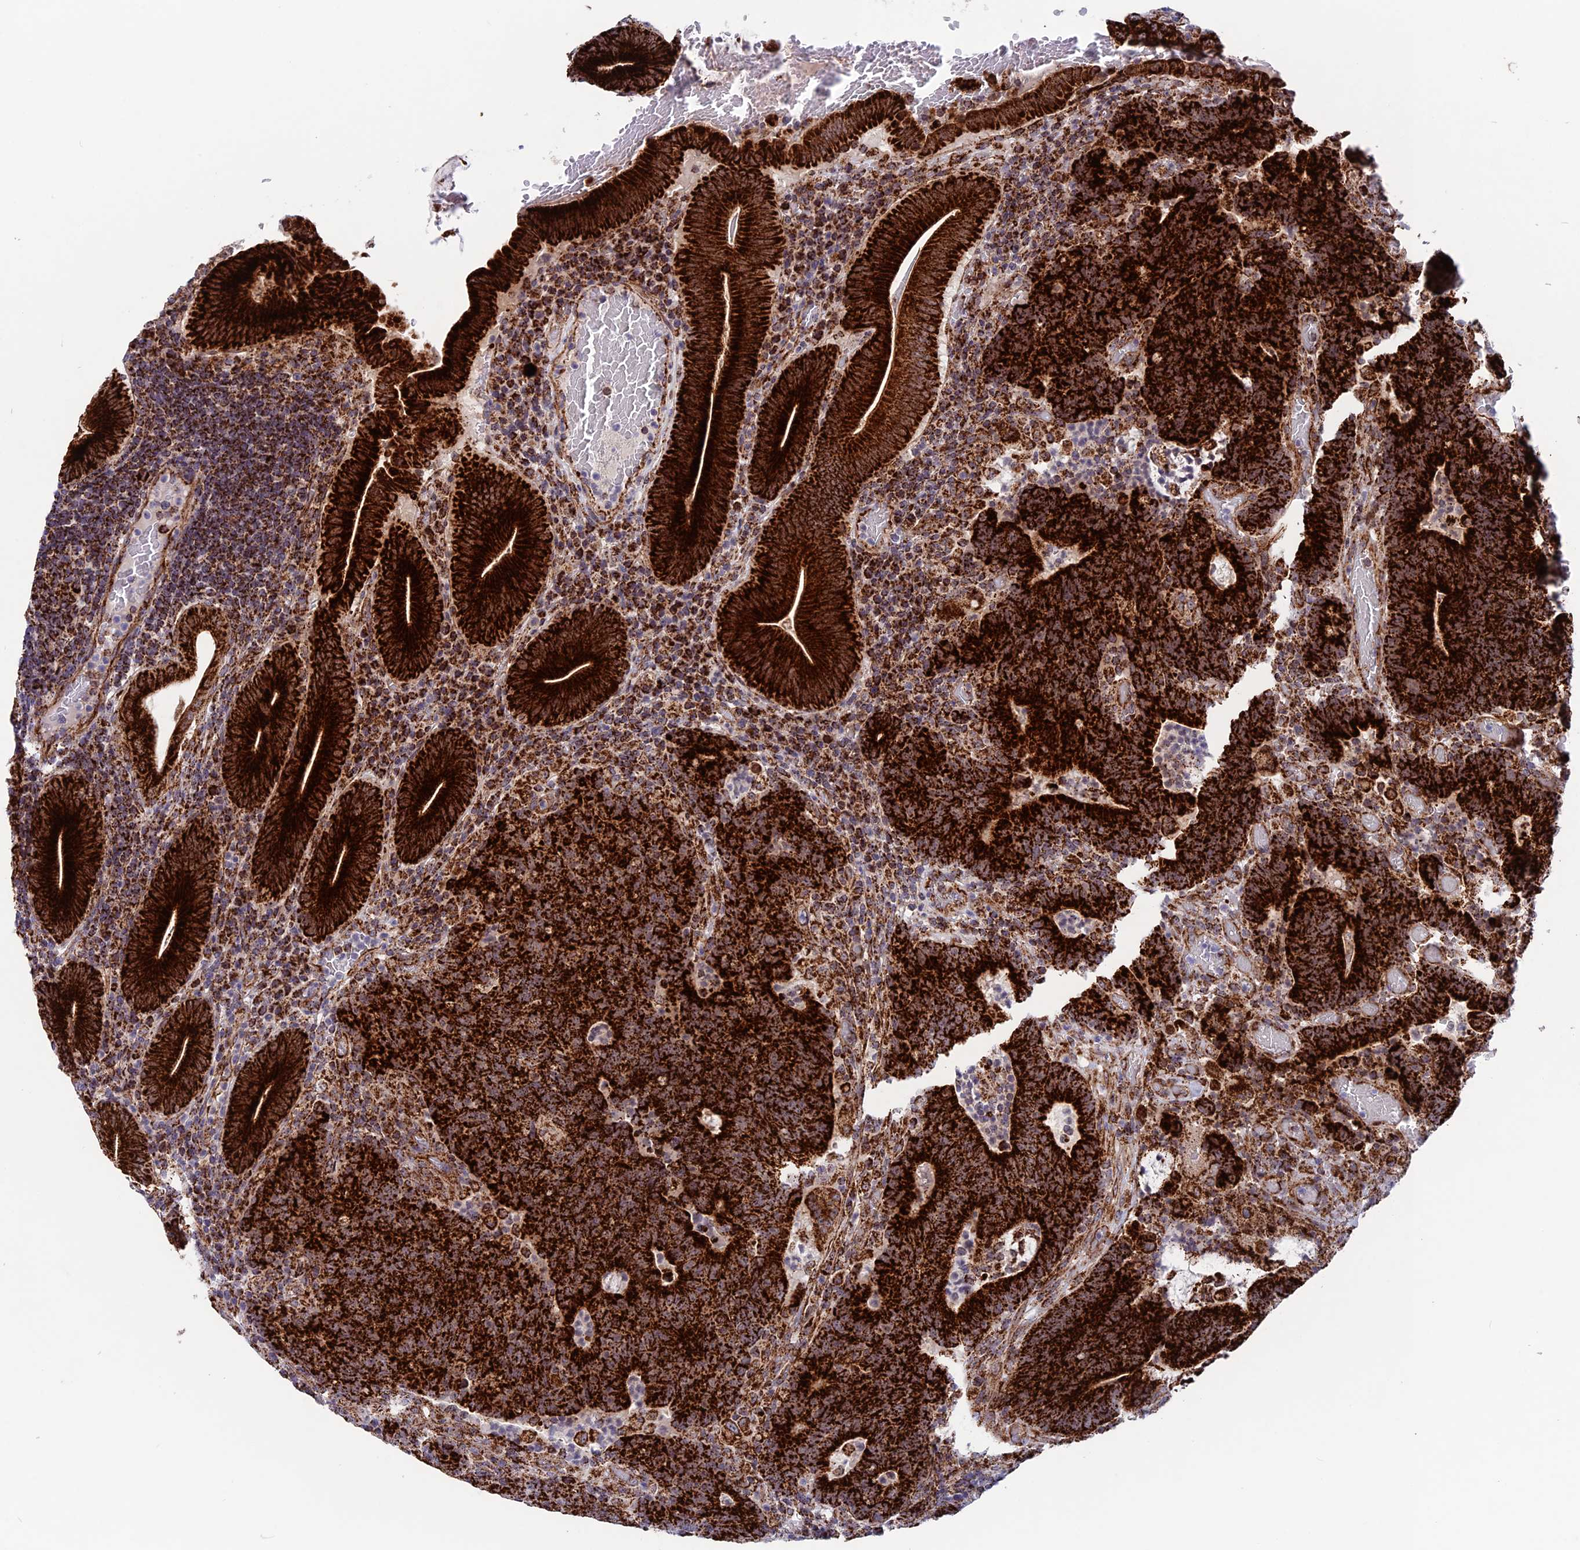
{"staining": {"intensity": "strong", "quantity": ">75%", "location": "cytoplasmic/membranous"}, "tissue": "colorectal cancer", "cell_type": "Tumor cells", "image_type": "cancer", "snomed": [{"axis": "morphology", "description": "Normal tissue, NOS"}, {"axis": "morphology", "description": "Adenocarcinoma, NOS"}, {"axis": "topography", "description": "Colon"}], "caption": "The micrograph displays staining of colorectal cancer (adenocarcinoma), revealing strong cytoplasmic/membranous protein staining (brown color) within tumor cells.", "gene": "MRPS18B", "patient": {"sex": "female", "age": 75}}